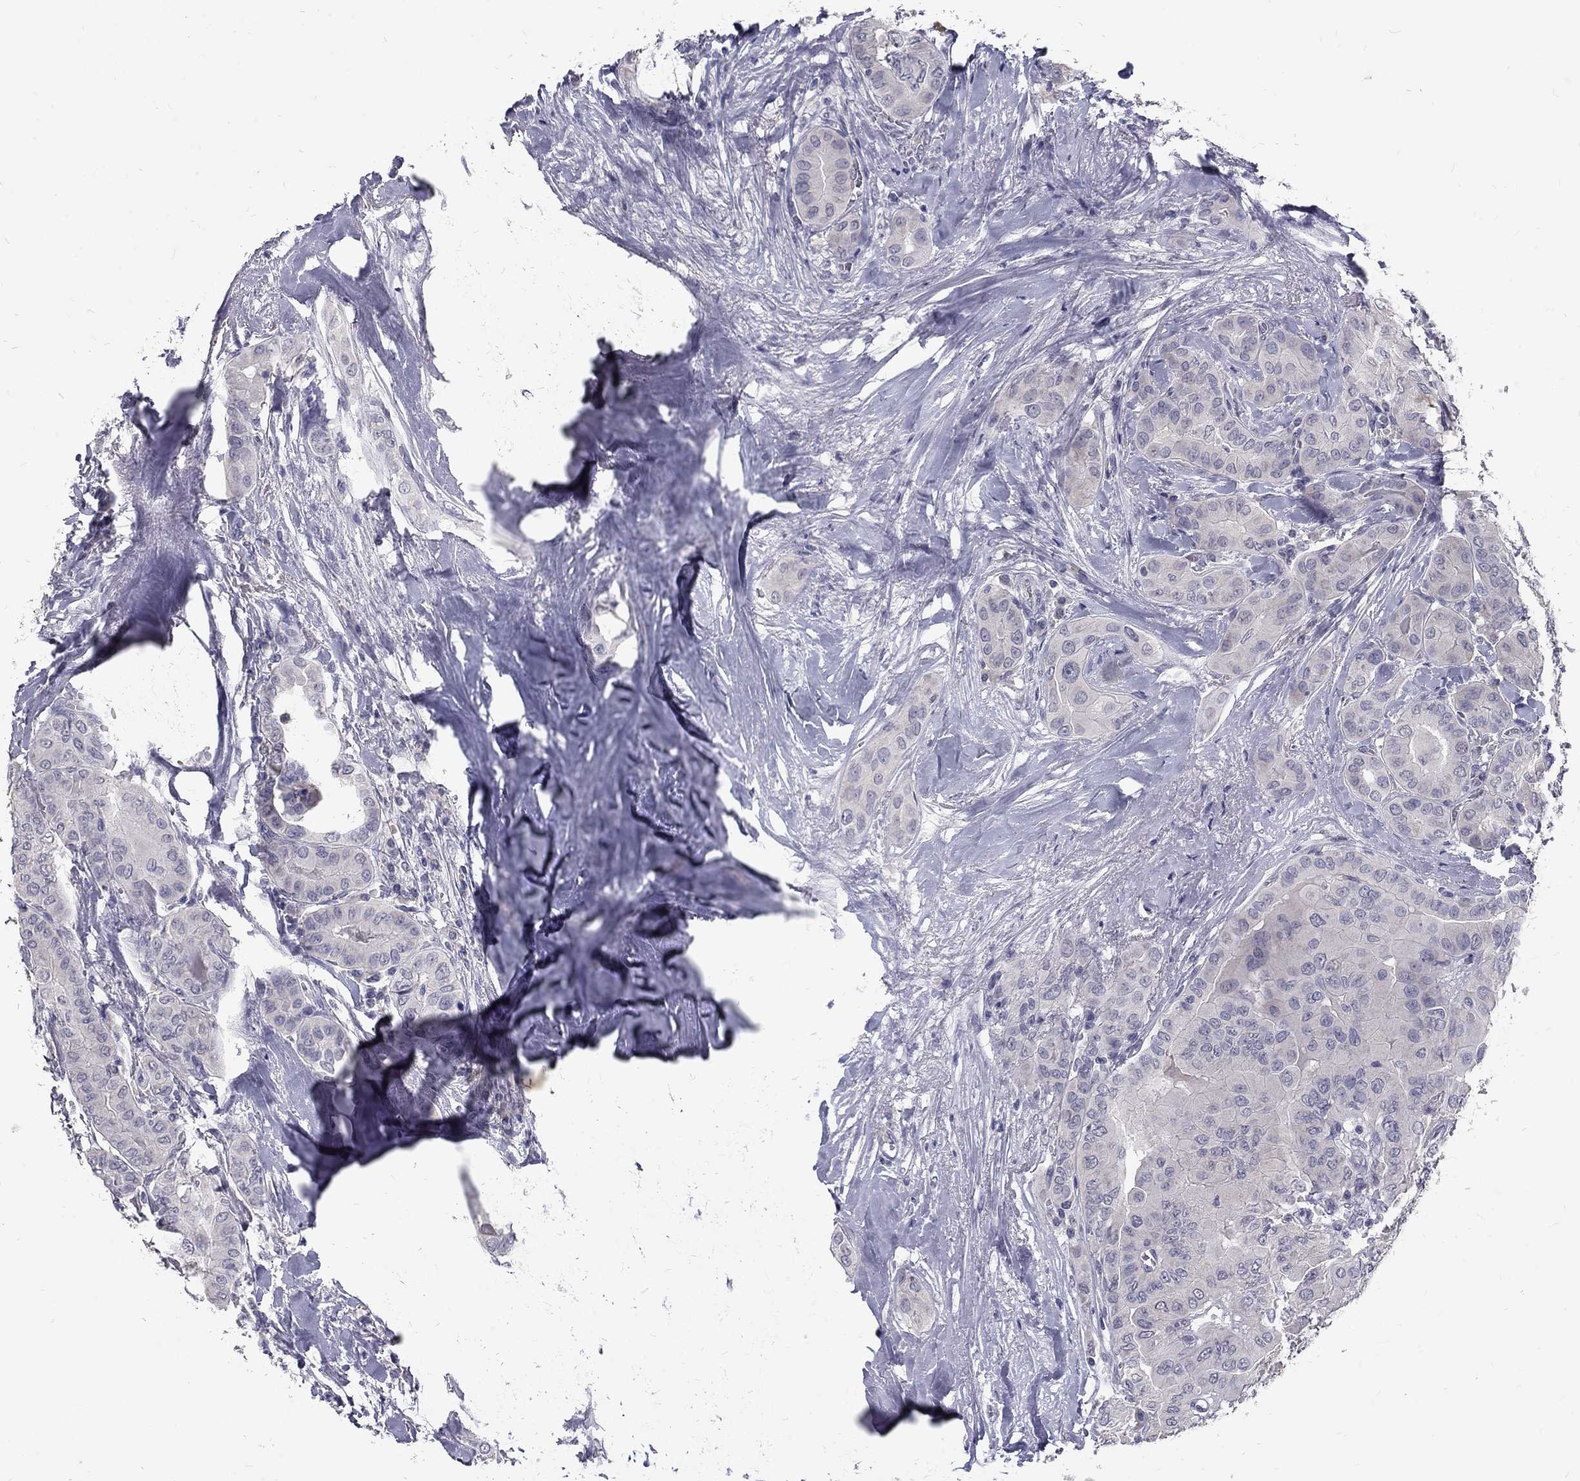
{"staining": {"intensity": "negative", "quantity": "none", "location": "none"}, "tissue": "thyroid cancer", "cell_type": "Tumor cells", "image_type": "cancer", "snomed": [{"axis": "morphology", "description": "Papillary adenocarcinoma, NOS"}, {"axis": "topography", "description": "Thyroid gland"}], "caption": "Immunohistochemistry (IHC) photomicrograph of human thyroid cancer (papillary adenocarcinoma) stained for a protein (brown), which shows no staining in tumor cells.", "gene": "NOS1", "patient": {"sex": "female", "age": 37}}